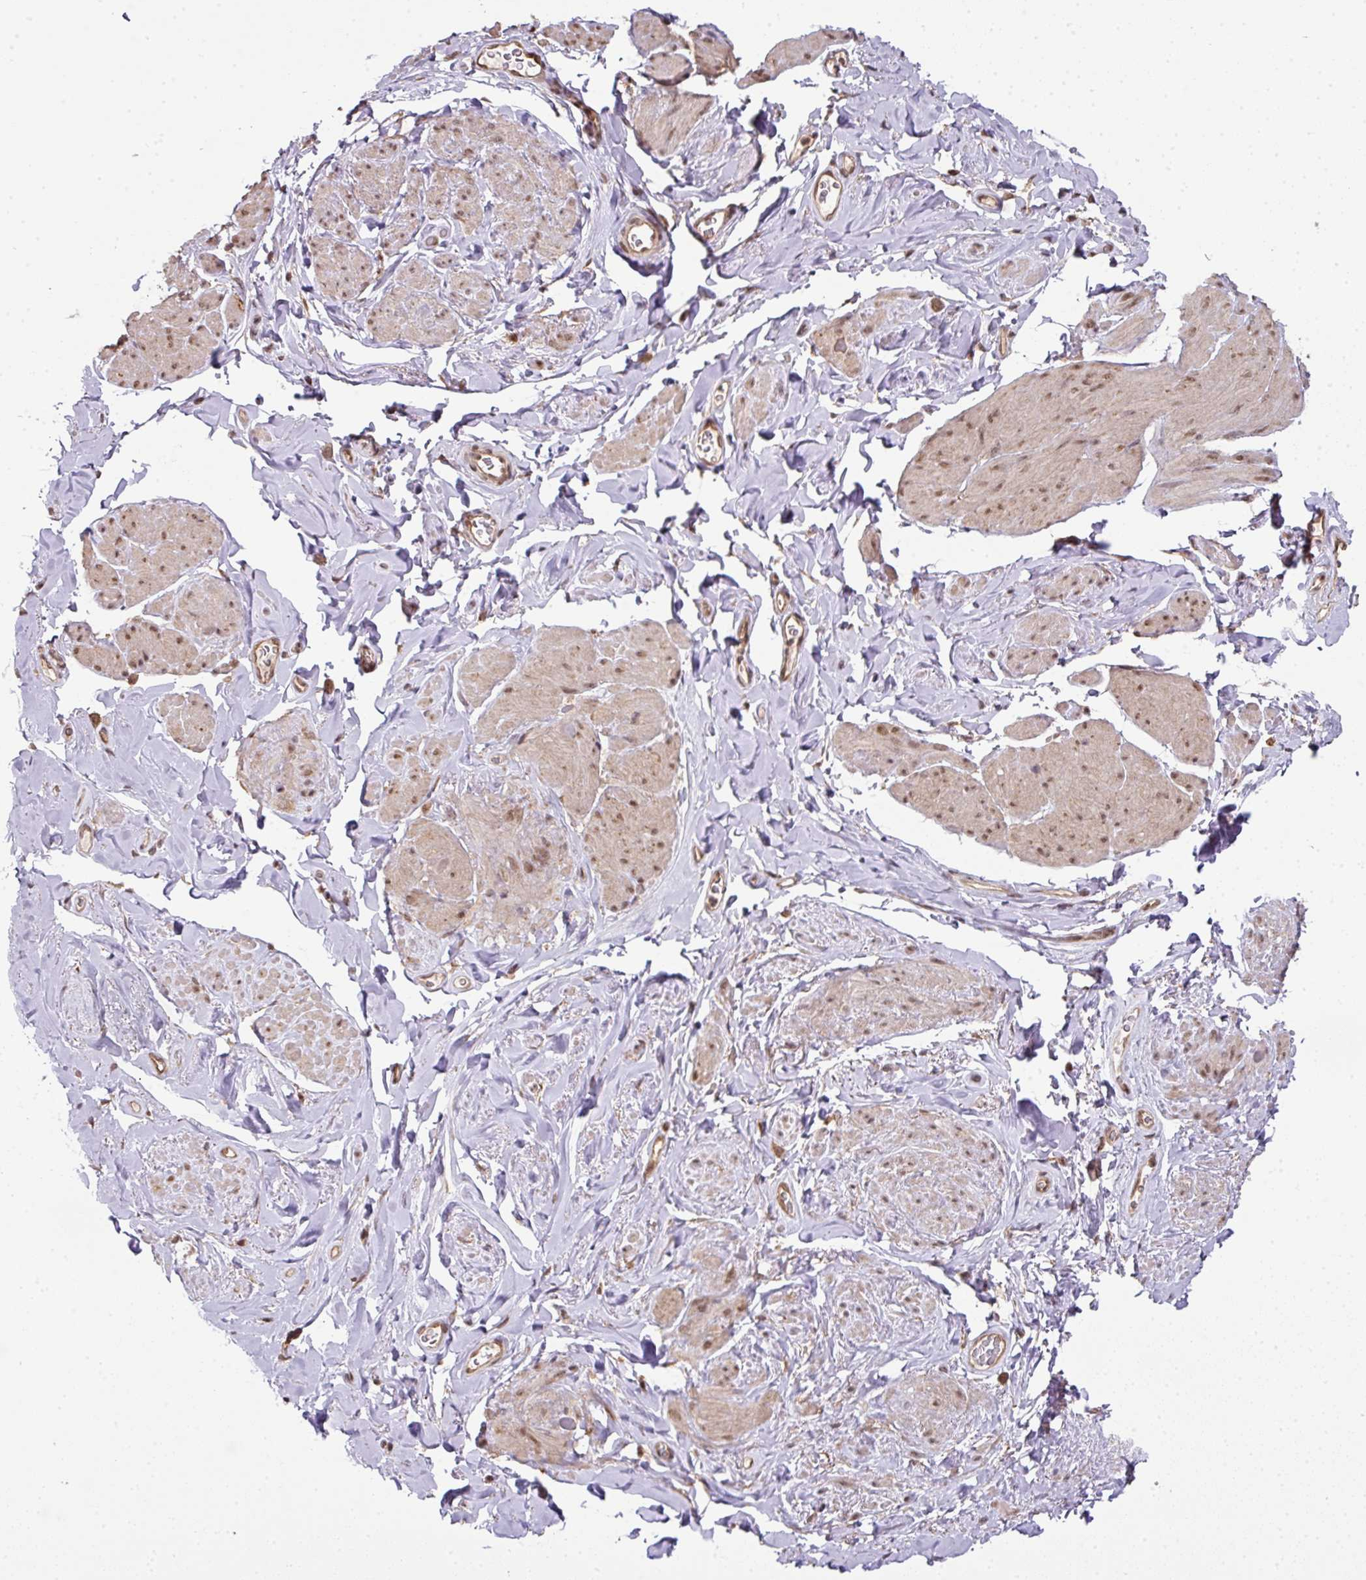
{"staining": {"intensity": "moderate", "quantity": ">75%", "location": "cytoplasmic/membranous,nuclear"}, "tissue": "smooth muscle", "cell_type": "Smooth muscle cells", "image_type": "normal", "snomed": [{"axis": "morphology", "description": "Normal tissue, NOS"}, {"axis": "topography", "description": "Smooth muscle"}, {"axis": "topography", "description": "Peripheral nerve tissue"}], "caption": "Brown immunohistochemical staining in normal human smooth muscle displays moderate cytoplasmic/membranous,nuclear positivity in about >75% of smooth muscle cells. (brown staining indicates protein expression, while blue staining denotes nuclei).", "gene": "ANKRD18A", "patient": {"sex": "male", "age": 69}}